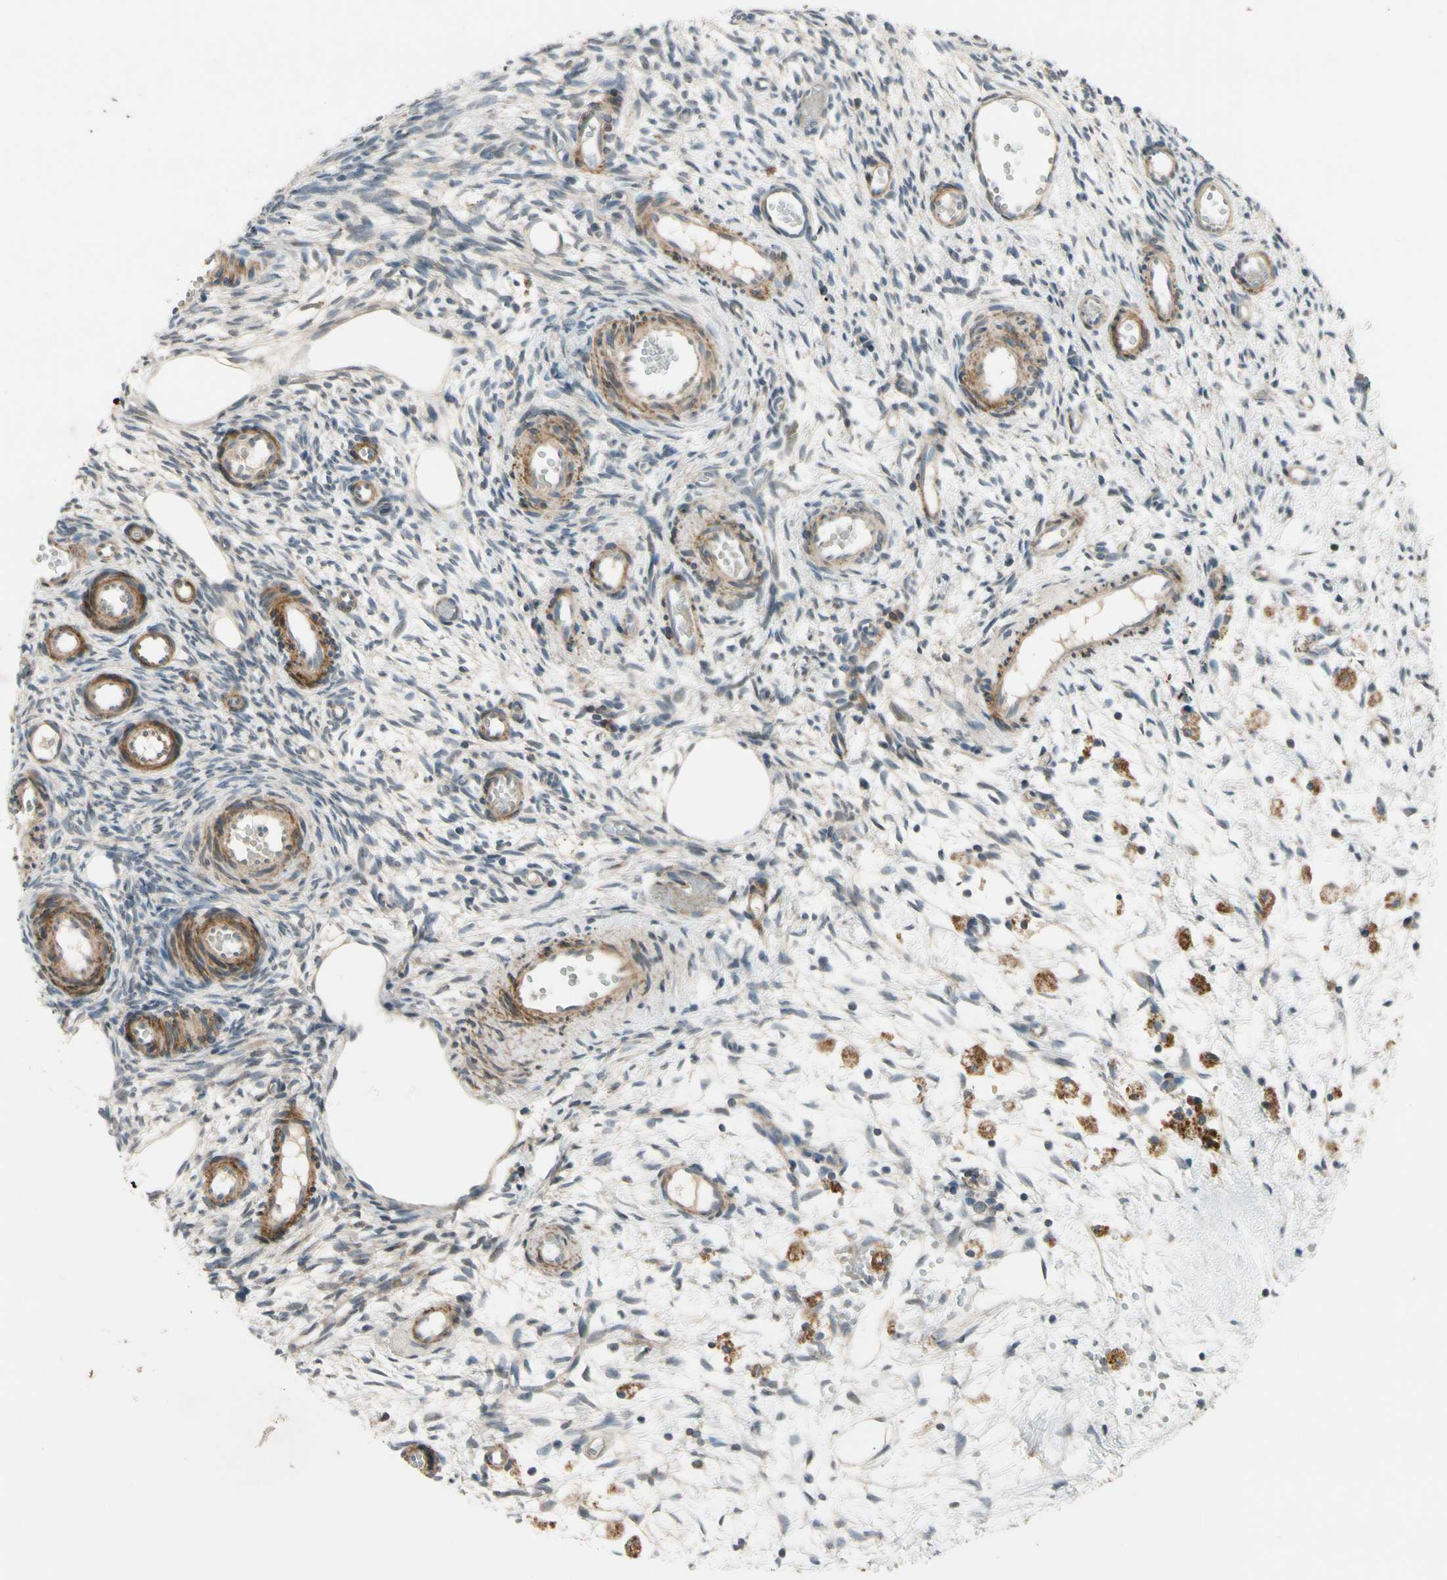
{"staining": {"intensity": "negative", "quantity": "none", "location": "none"}, "tissue": "ovary", "cell_type": "Ovarian stroma cells", "image_type": "normal", "snomed": [{"axis": "morphology", "description": "Normal tissue, NOS"}, {"axis": "topography", "description": "Ovary"}], "caption": "Ovary stained for a protein using immunohistochemistry (IHC) exhibits no positivity ovarian stroma cells.", "gene": "MST1R", "patient": {"sex": "female", "age": 35}}